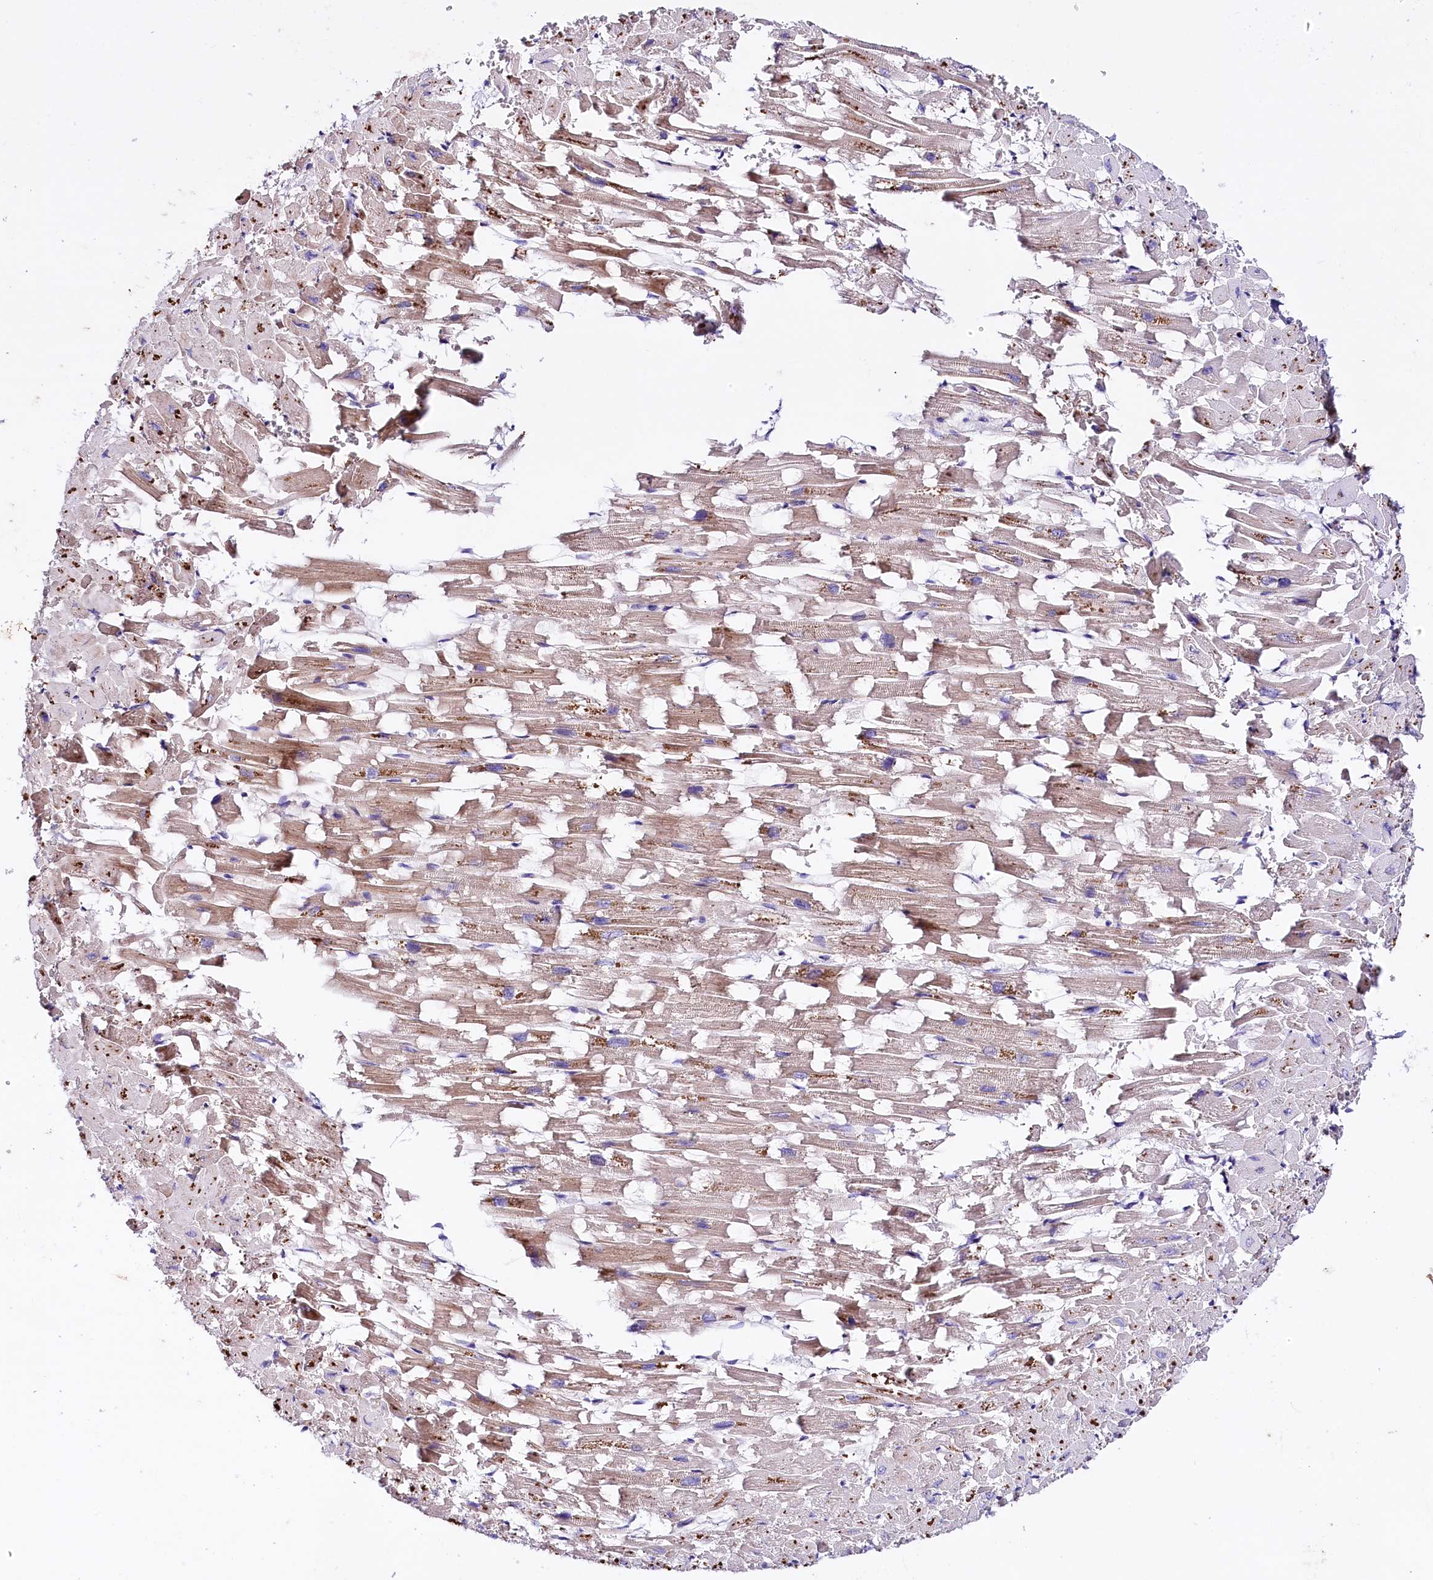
{"staining": {"intensity": "weak", "quantity": "25%-75%", "location": "cytoplasmic/membranous"}, "tissue": "heart muscle", "cell_type": "Cardiomyocytes", "image_type": "normal", "snomed": [{"axis": "morphology", "description": "Normal tissue, NOS"}, {"axis": "topography", "description": "Heart"}], "caption": "Immunohistochemical staining of benign heart muscle demonstrates 25%-75% levels of weak cytoplasmic/membranous protein expression in about 25%-75% of cardiomyocytes.", "gene": "SLC7A1", "patient": {"sex": "female", "age": 64}}